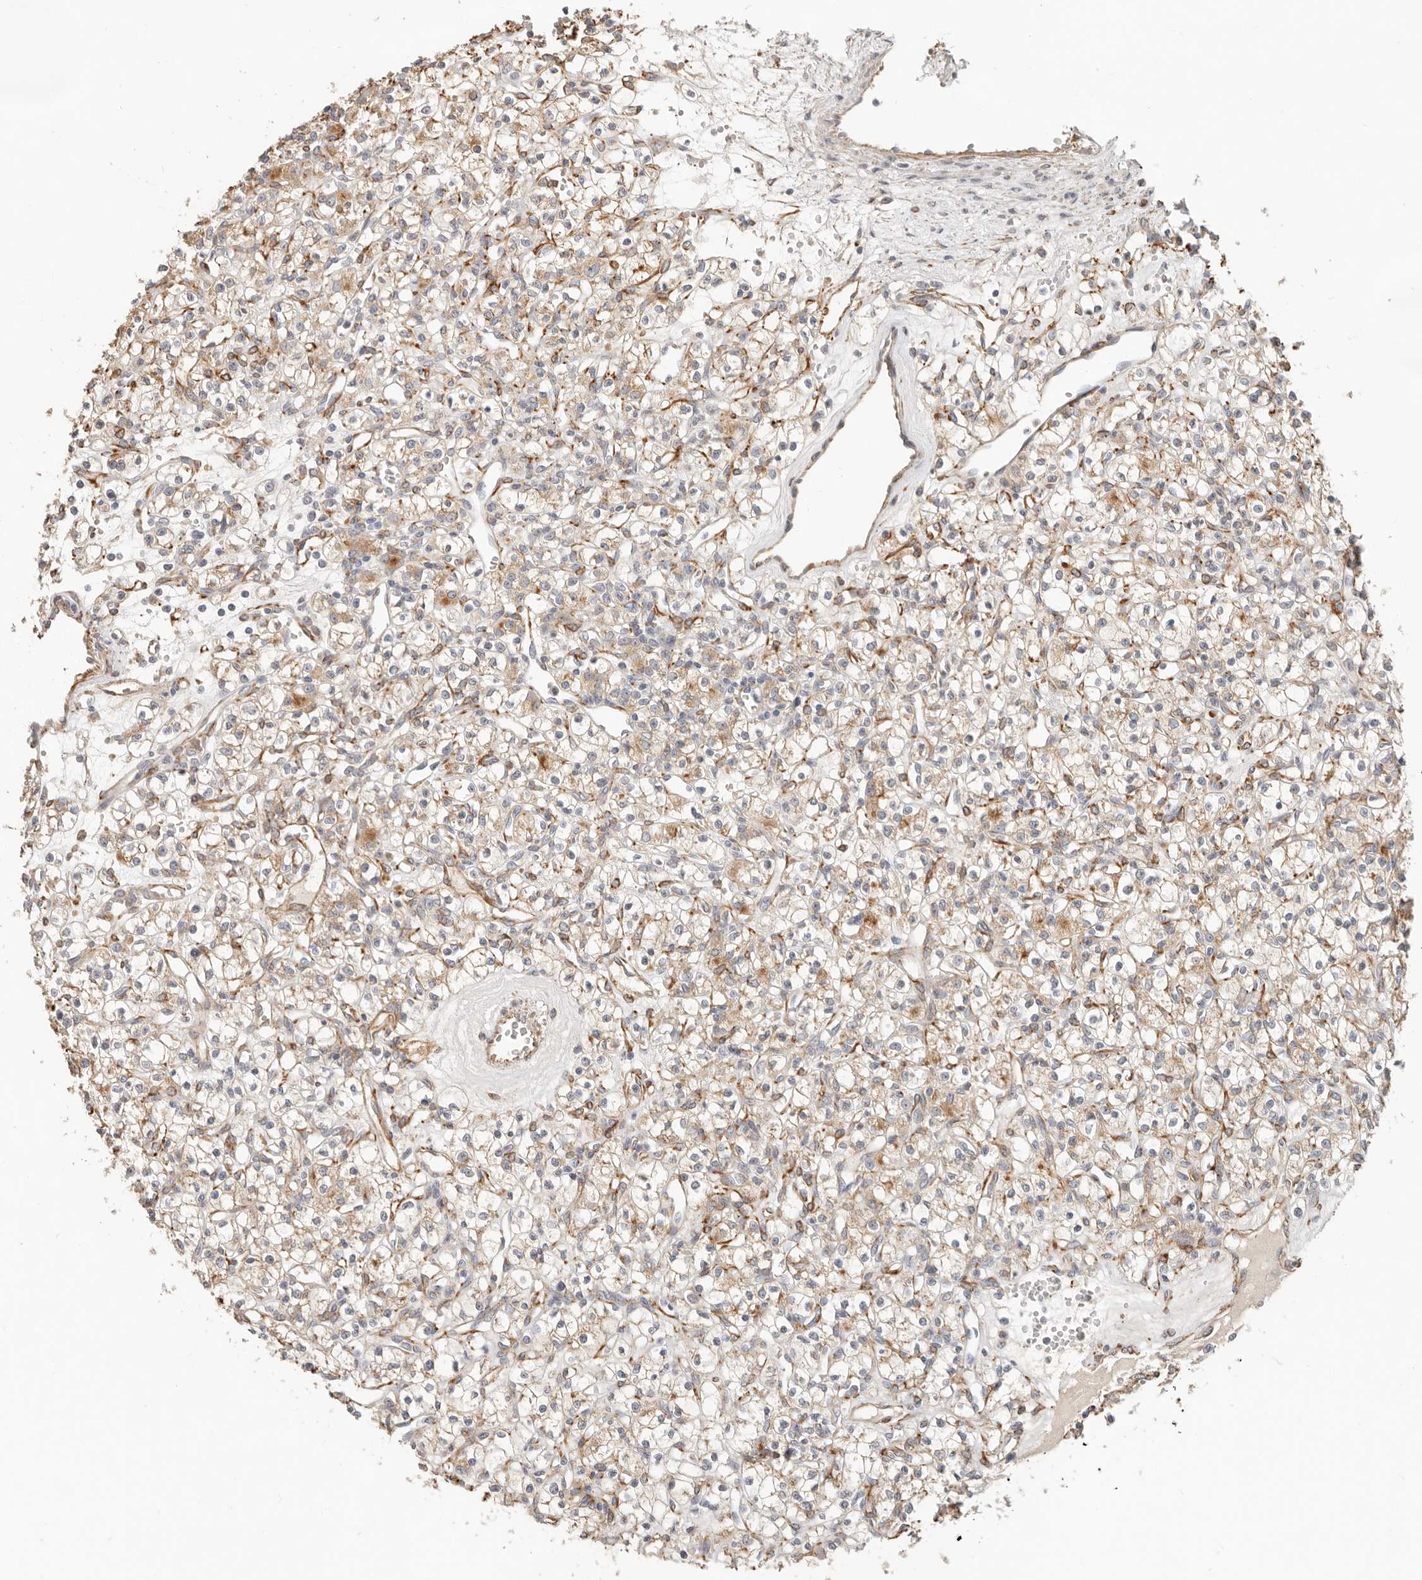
{"staining": {"intensity": "weak", "quantity": ">75%", "location": "cytoplasmic/membranous"}, "tissue": "renal cancer", "cell_type": "Tumor cells", "image_type": "cancer", "snomed": [{"axis": "morphology", "description": "Adenocarcinoma, NOS"}, {"axis": "topography", "description": "Kidney"}], "caption": "Immunohistochemical staining of human adenocarcinoma (renal) demonstrates low levels of weak cytoplasmic/membranous expression in about >75% of tumor cells.", "gene": "SPRING1", "patient": {"sex": "female", "age": 59}}